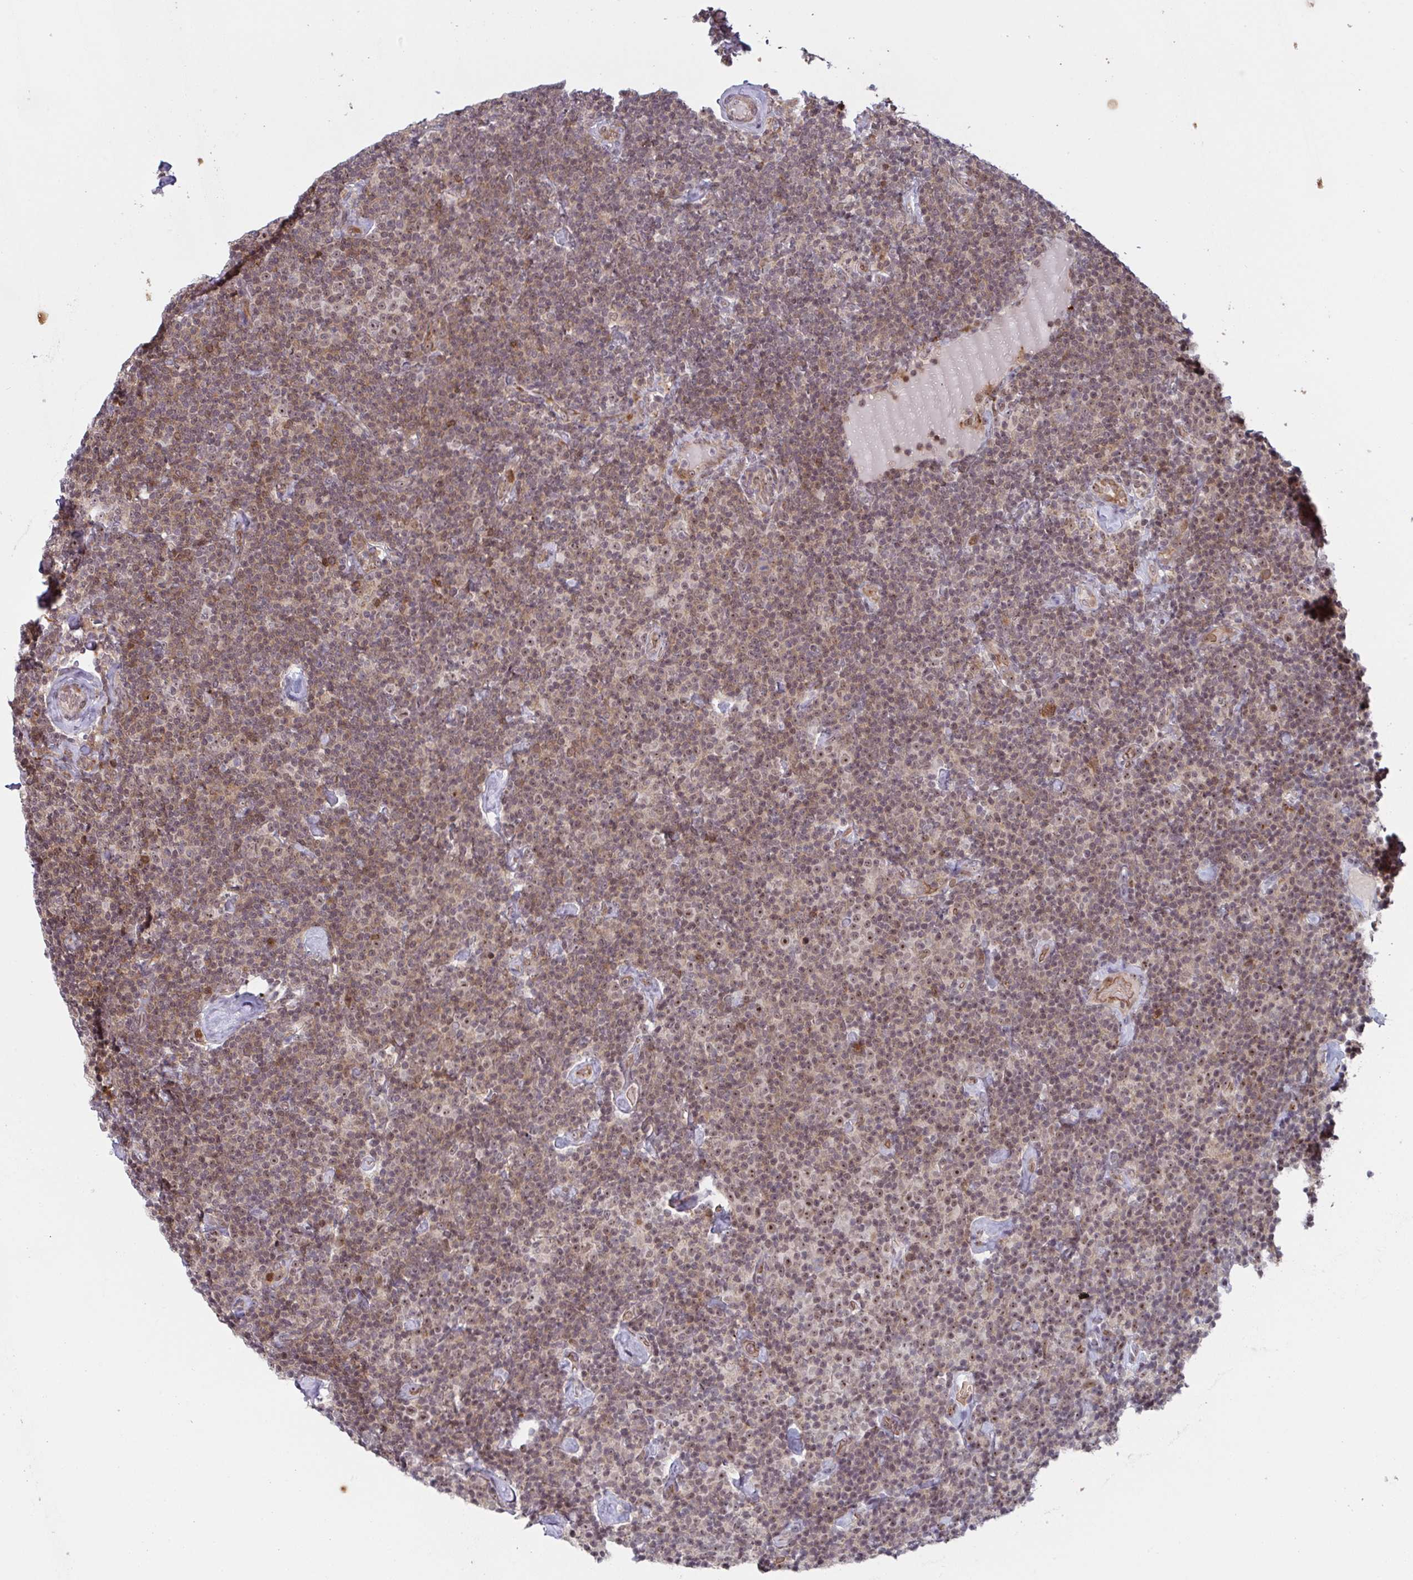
{"staining": {"intensity": "moderate", "quantity": ">75%", "location": "cytoplasmic/membranous,nuclear"}, "tissue": "lymphoma", "cell_type": "Tumor cells", "image_type": "cancer", "snomed": [{"axis": "morphology", "description": "Malignant lymphoma, non-Hodgkin's type, Low grade"}, {"axis": "topography", "description": "Lymph node"}], "caption": "Protein expression analysis of lymphoma reveals moderate cytoplasmic/membranous and nuclear positivity in about >75% of tumor cells. The protein is shown in brown color, while the nuclei are stained blue.", "gene": "NLRP13", "patient": {"sex": "male", "age": 81}}